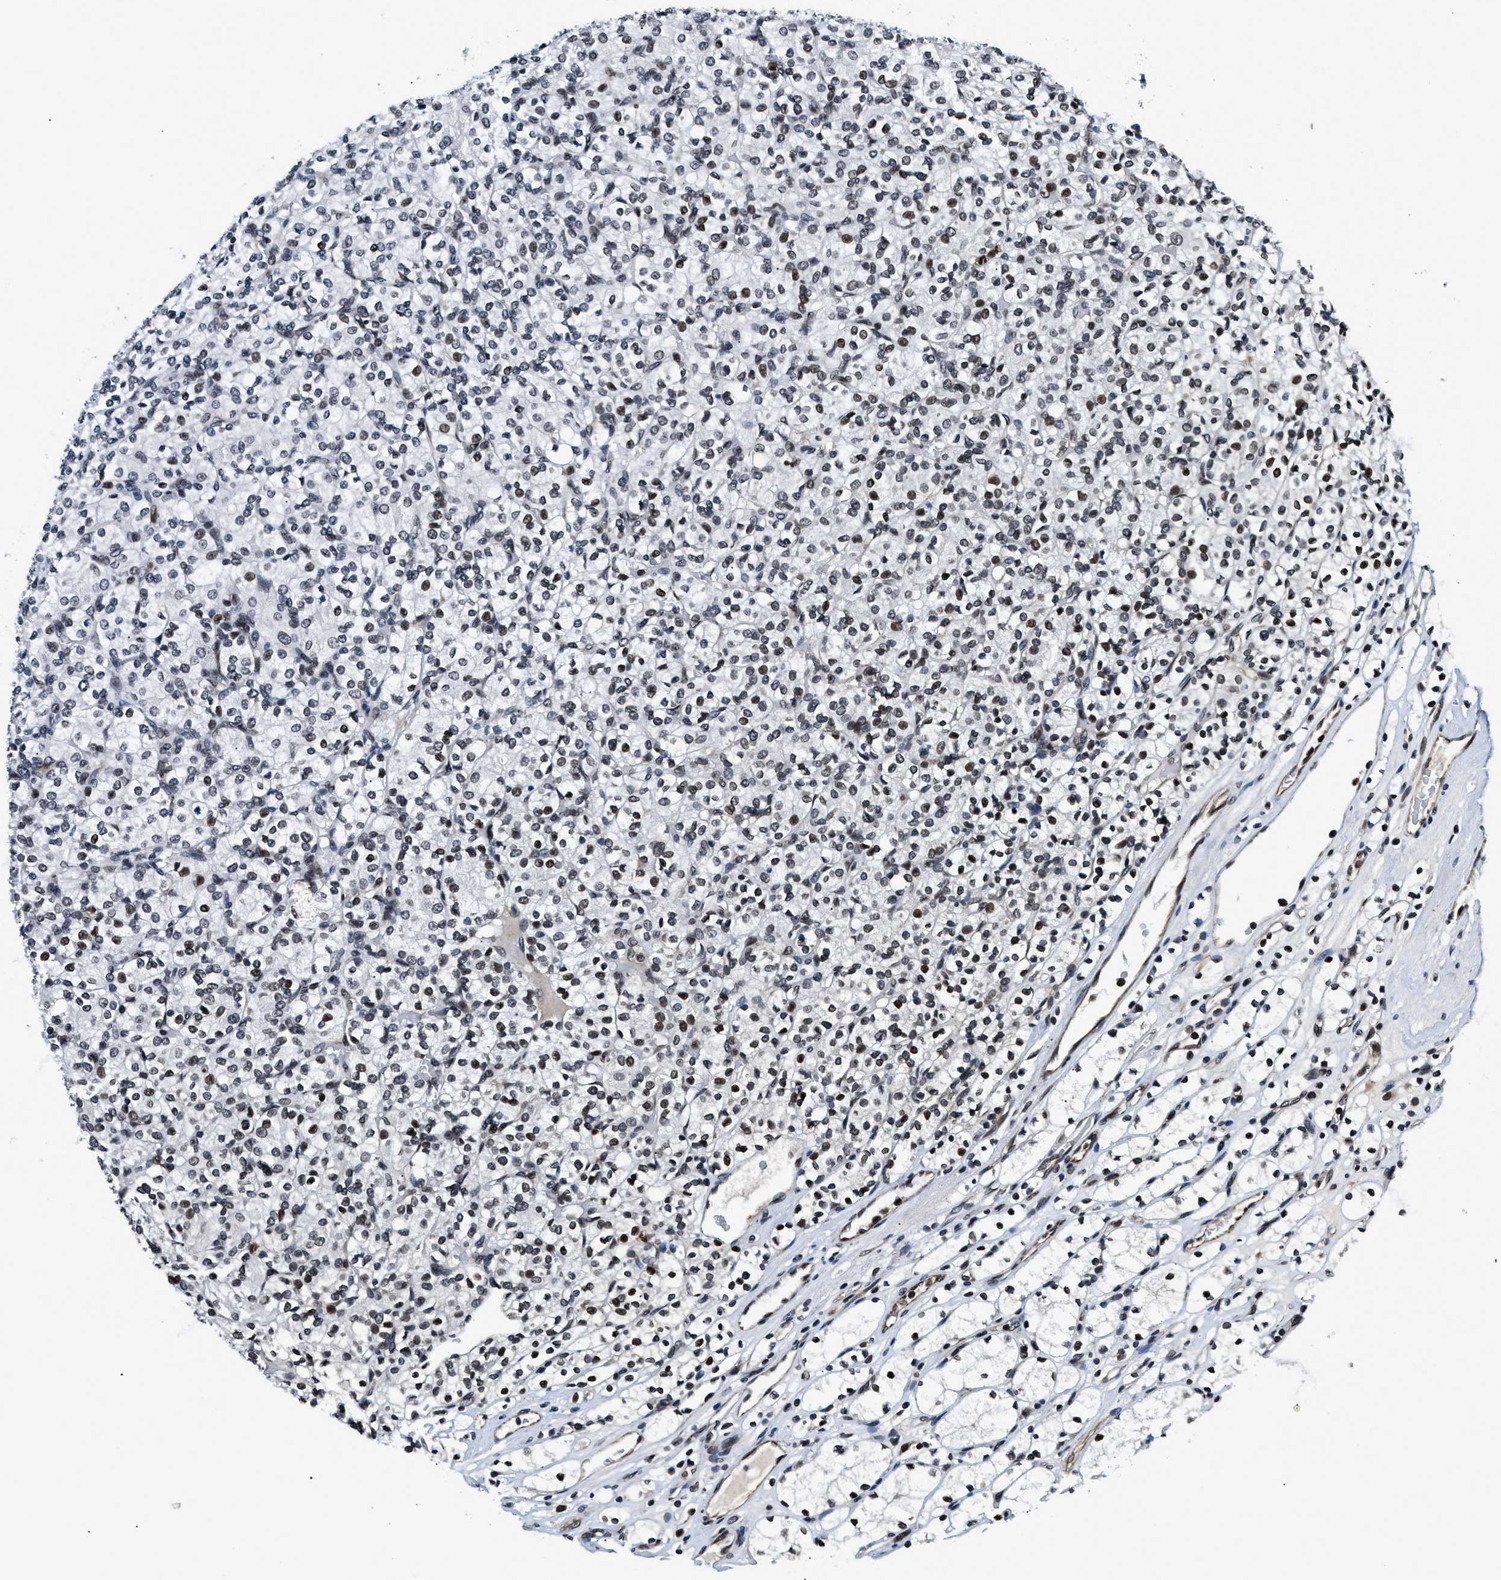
{"staining": {"intensity": "moderate", "quantity": ">75%", "location": "nuclear"}, "tissue": "renal cancer", "cell_type": "Tumor cells", "image_type": "cancer", "snomed": [{"axis": "morphology", "description": "Adenocarcinoma, NOS"}, {"axis": "topography", "description": "Kidney"}], "caption": "Human adenocarcinoma (renal) stained with a protein marker shows moderate staining in tumor cells.", "gene": "ZC3HC1", "patient": {"sex": "male", "age": 77}}